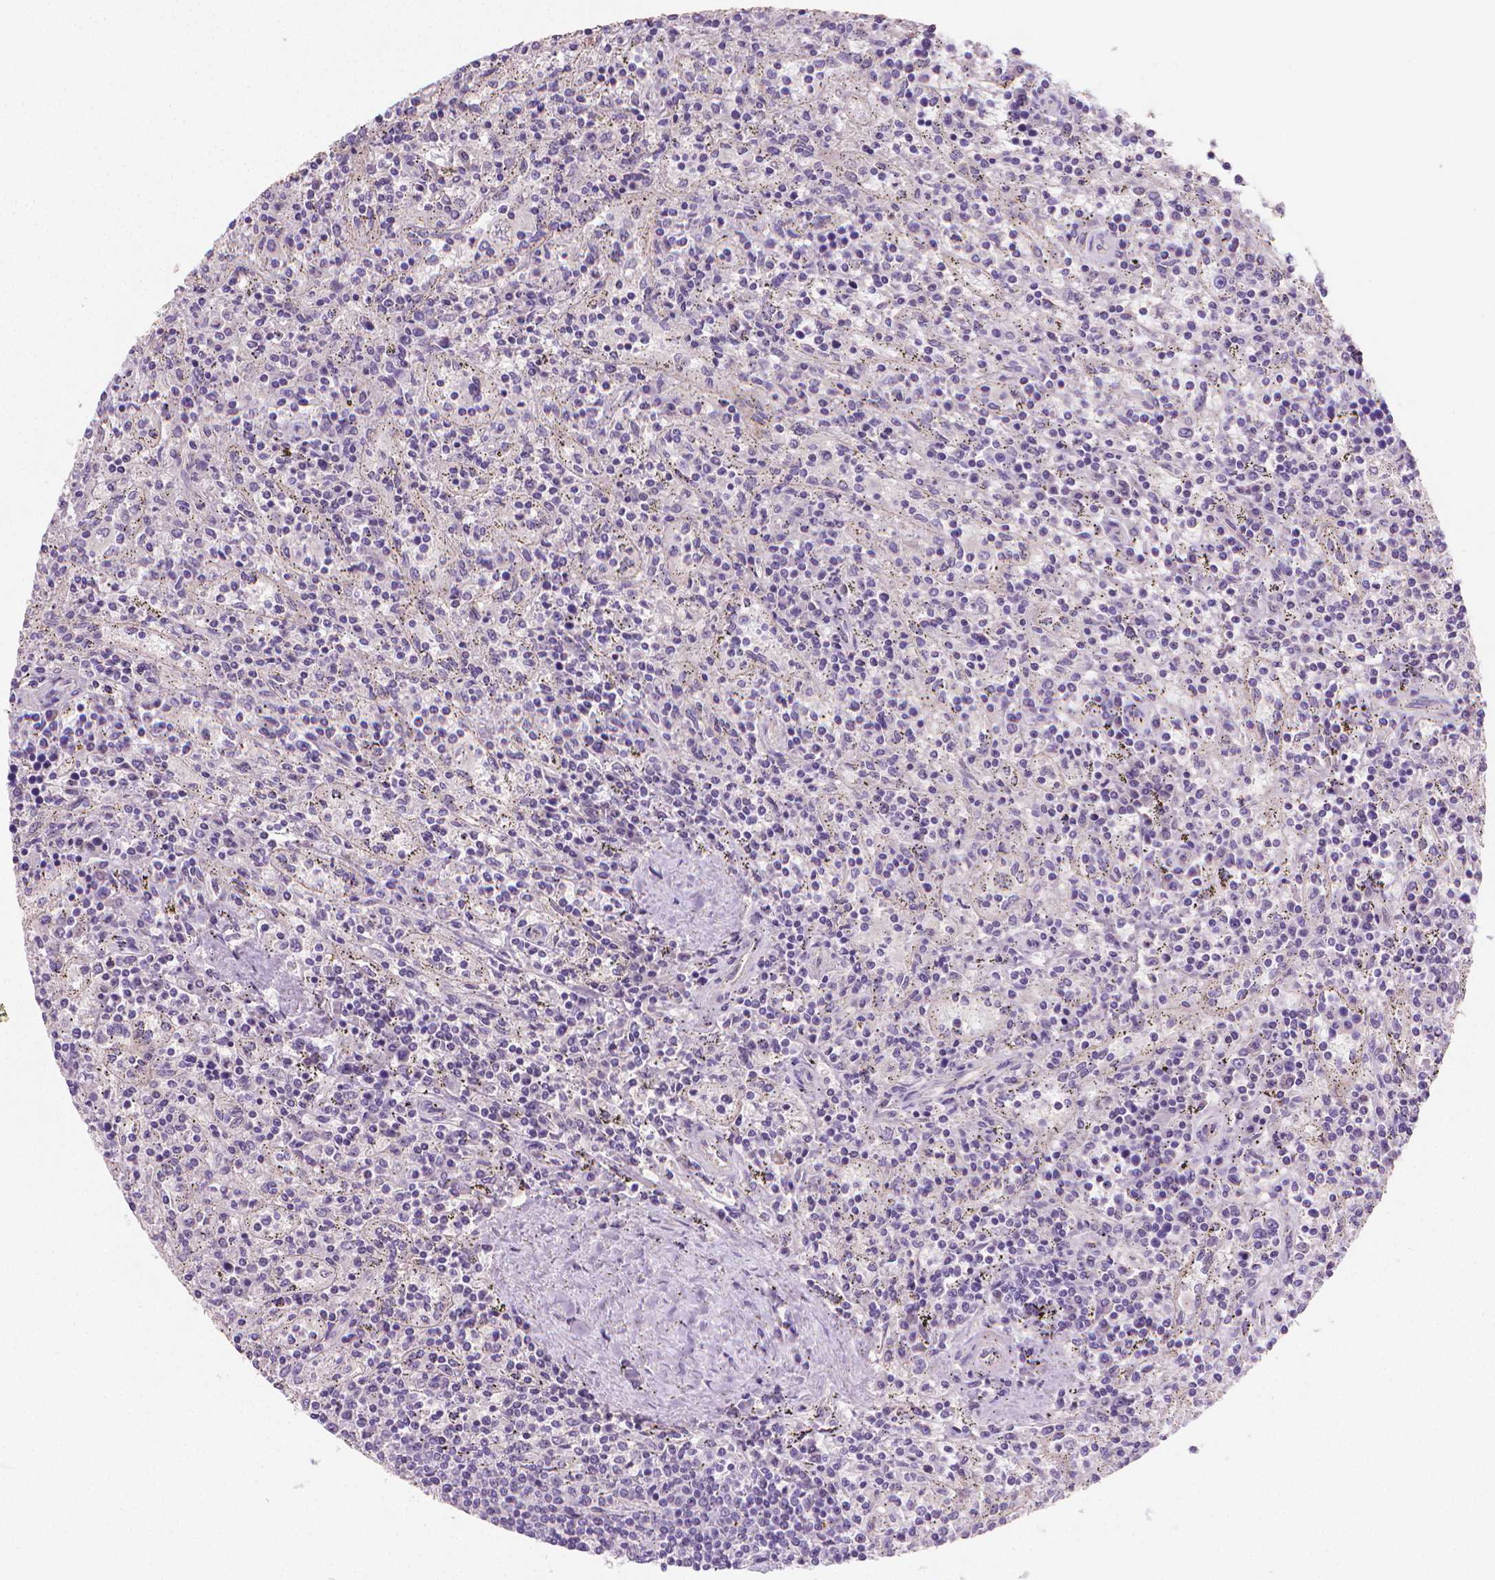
{"staining": {"intensity": "negative", "quantity": "none", "location": "none"}, "tissue": "lymphoma", "cell_type": "Tumor cells", "image_type": "cancer", "snomed": [{"axis": "morphology", "description": "Malignant lymphoma, non-Hodgkin's type, Low grade"}, {"axis": "topography", "description": "Spleen"}], "caption": "Histopathology image shows no significant protein positivity in tumor cells of low-grade malignant lymphoma, non-Hodgkin's type.", "gene": "CLXN", "patient": {"sex": "male", "age": 62}}